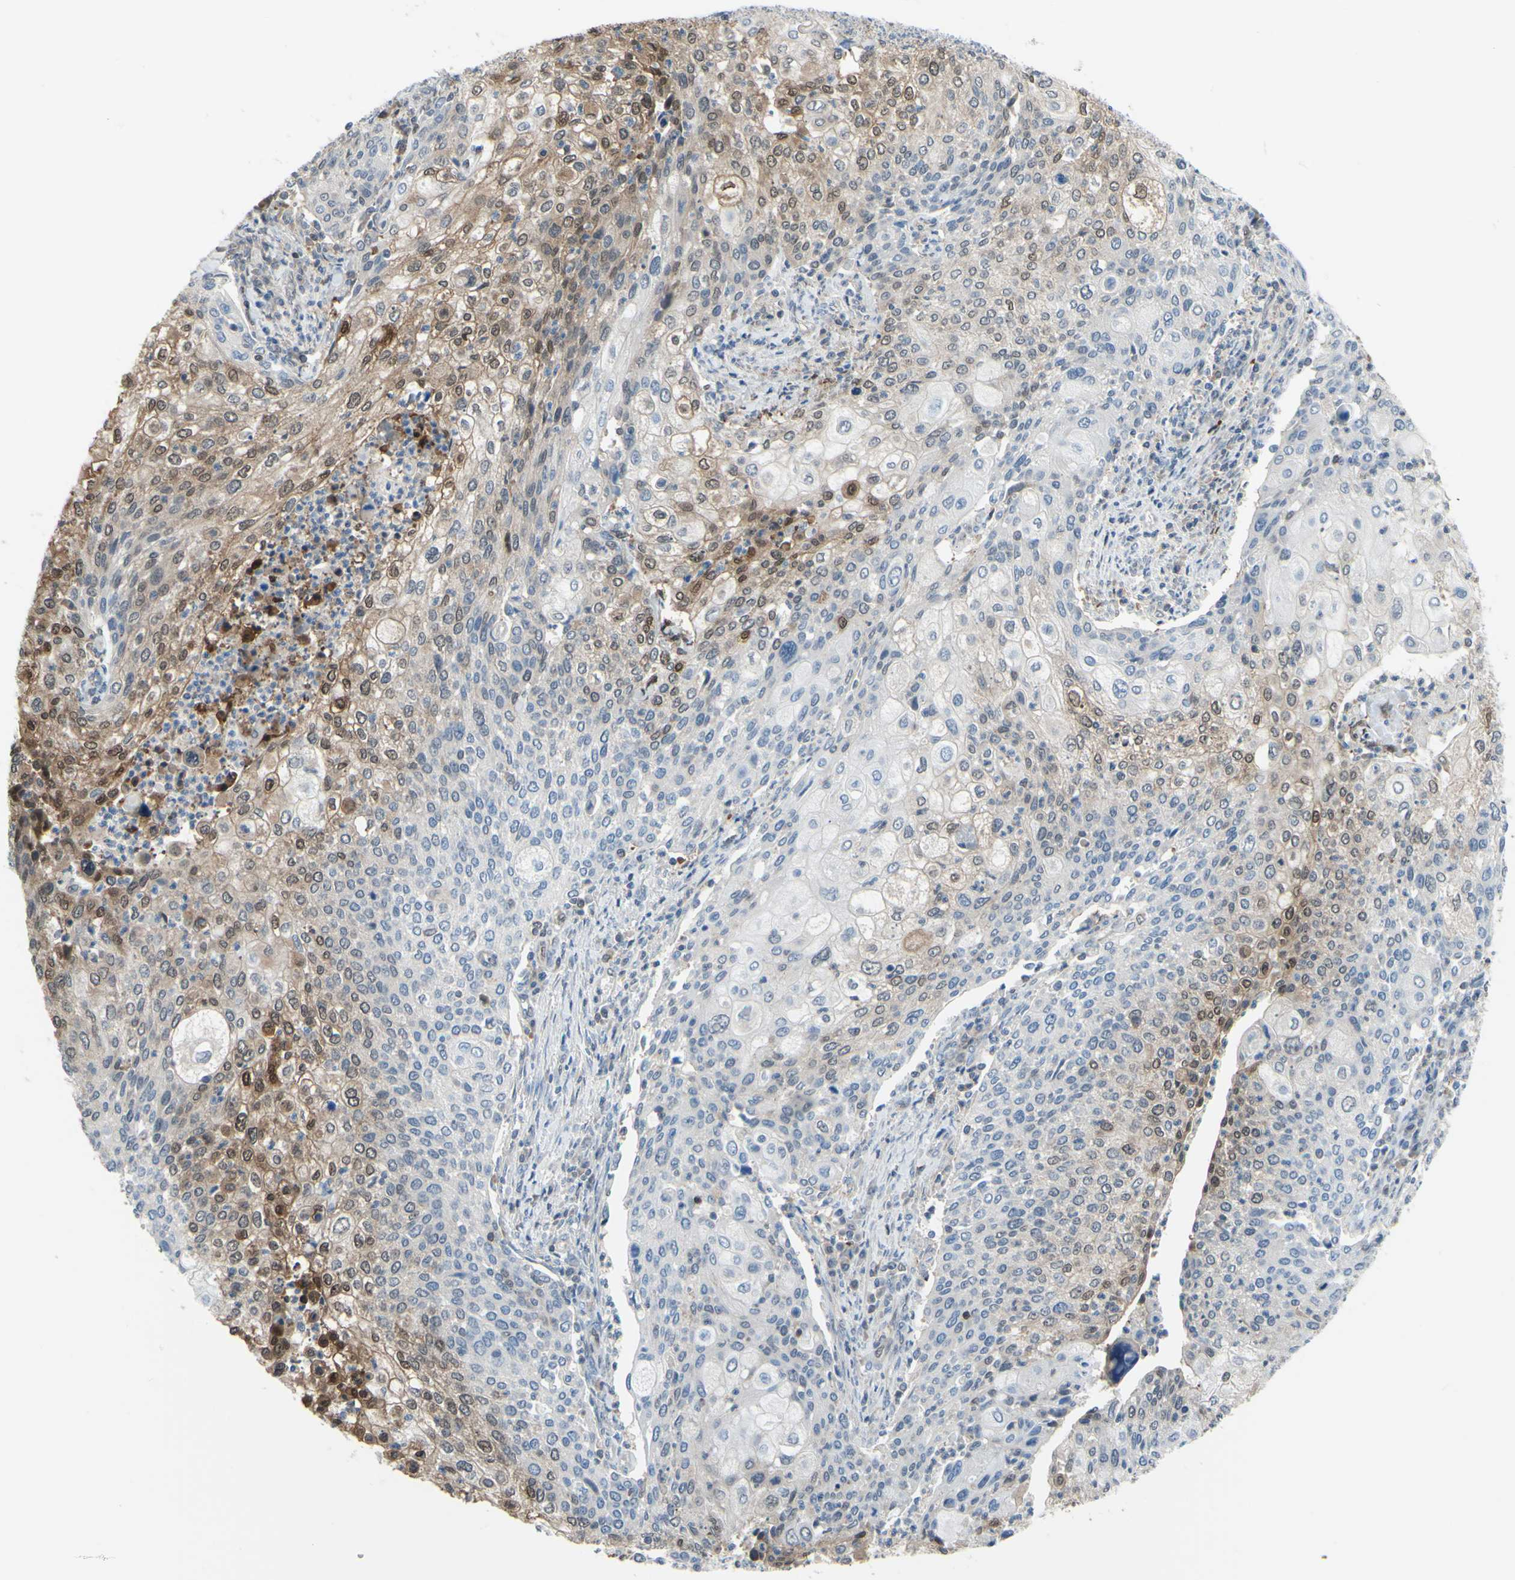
{"staining": {"intensity": "moderate", "quantity": "25%-75%", "location": "cytoplasmic/membranous,nuclear"}, "tissue": "cervical cancer", "cell_type": "Tumor cells", "image_type": "cancer", "snomed": [{"axis": "morphology", "description": "Squamous cell carcinoma, NOS"}, {"axis": "topography", "description": "Cervix"}], "caption": "An image showing moderate cytoplasmic/membranous and nuclear positivity in about 25%-75% of tumor cells in cervical cancer (squamous cell carcinoma), as visualized by brown immunohistochemical staining.", "gene": "UPK3B", "patient": {"sex": "female", "age": 40}}